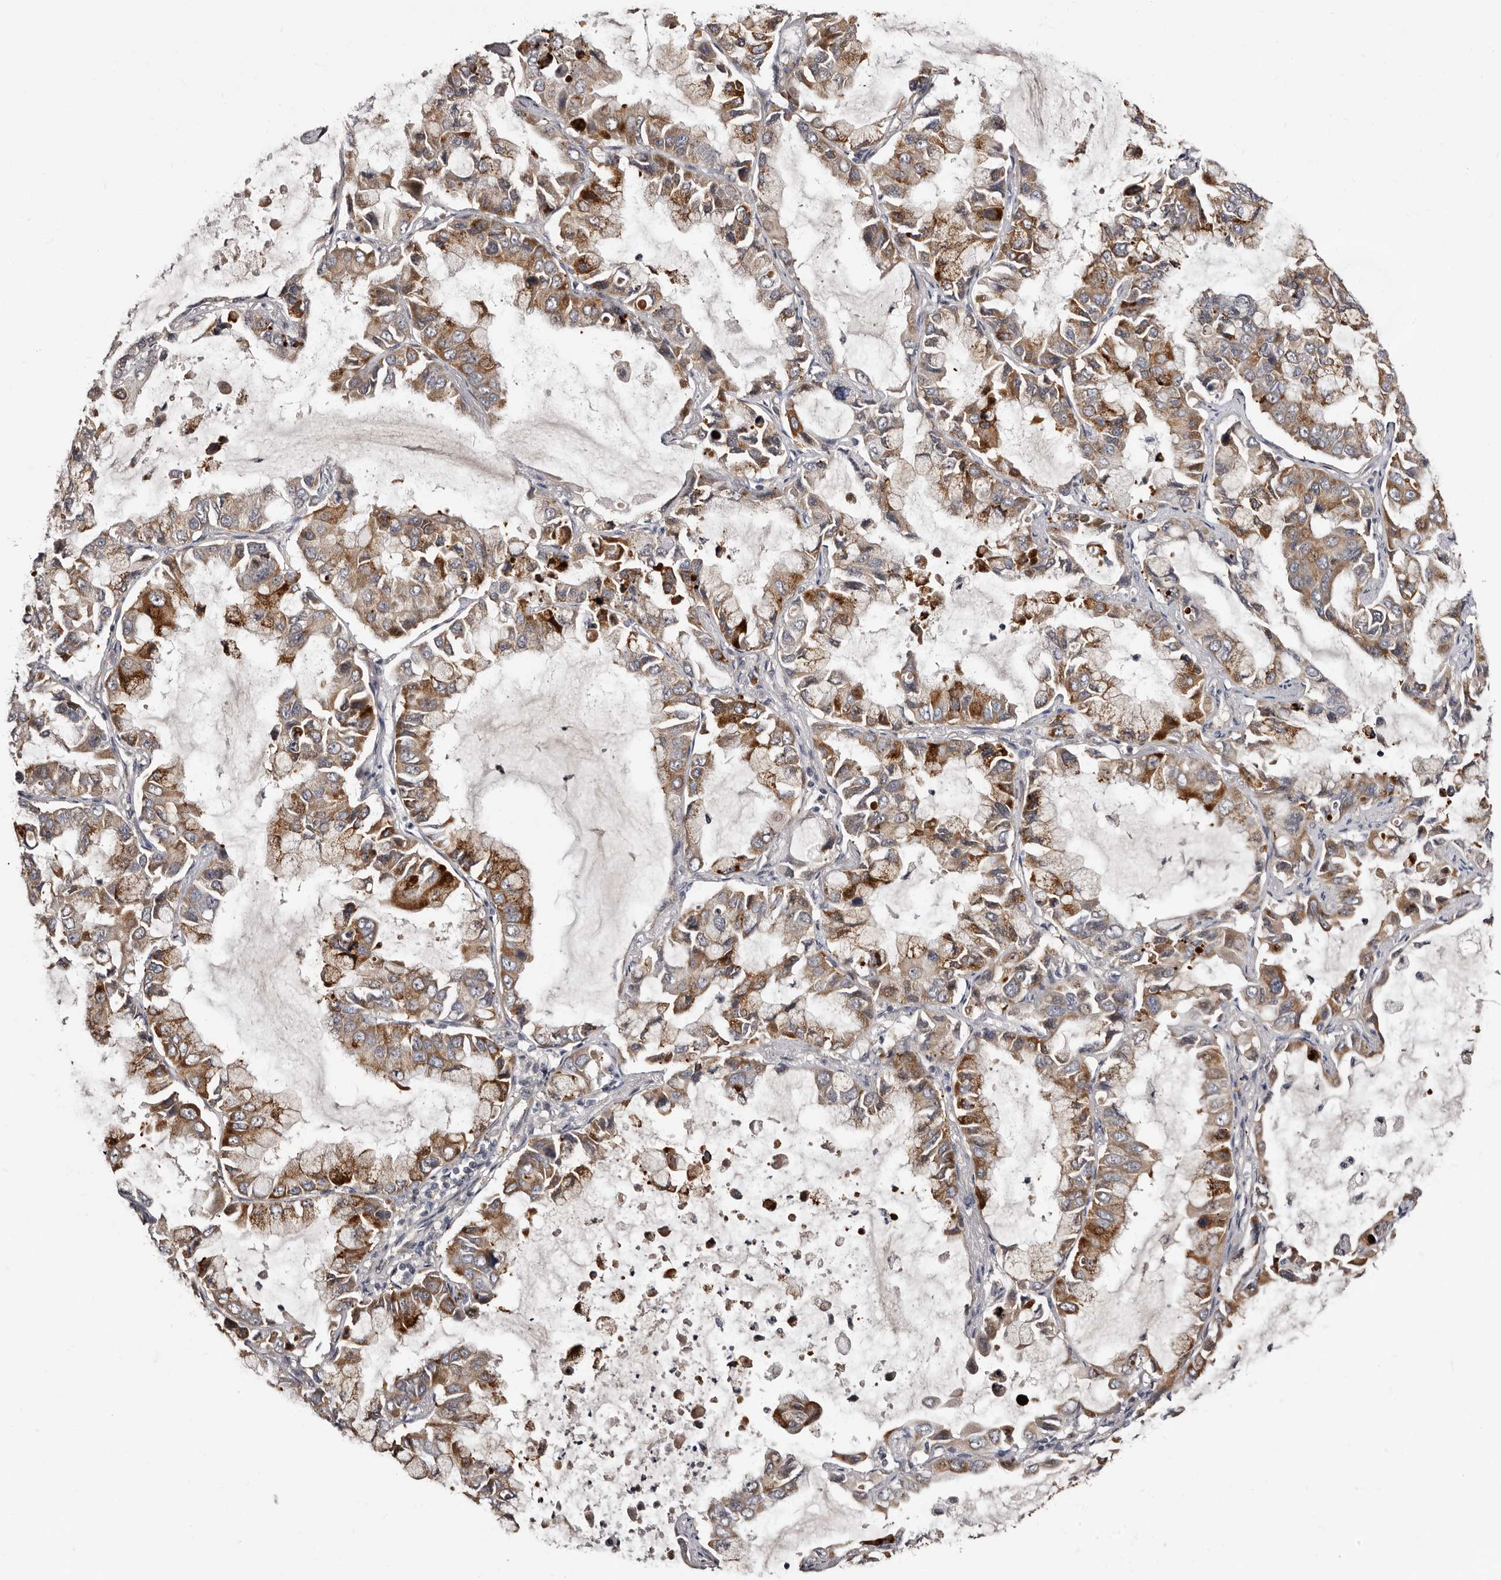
{"staining": {"intensity": "moderate", "quantity": ">75%", "location": "cytoplasmic/membranous"}, "tissue": "lung cancer", "cell_type": "Tumor cells", "image_type": "cancer", "snomed": [{"axis": "morphology", "description": "Adenocarcinoma, NOS"}, {"axis": "topography", "description": "Lung"}], "caption": "Approximately >75% of tumor cells in human lung cancer exhibit moderate cytoplasmic/membranous protein positivity as visualized by brown immunohistochemical staining.", "gene": "TBC1D22B", "patient": {"sex": "male", "age": 64}}